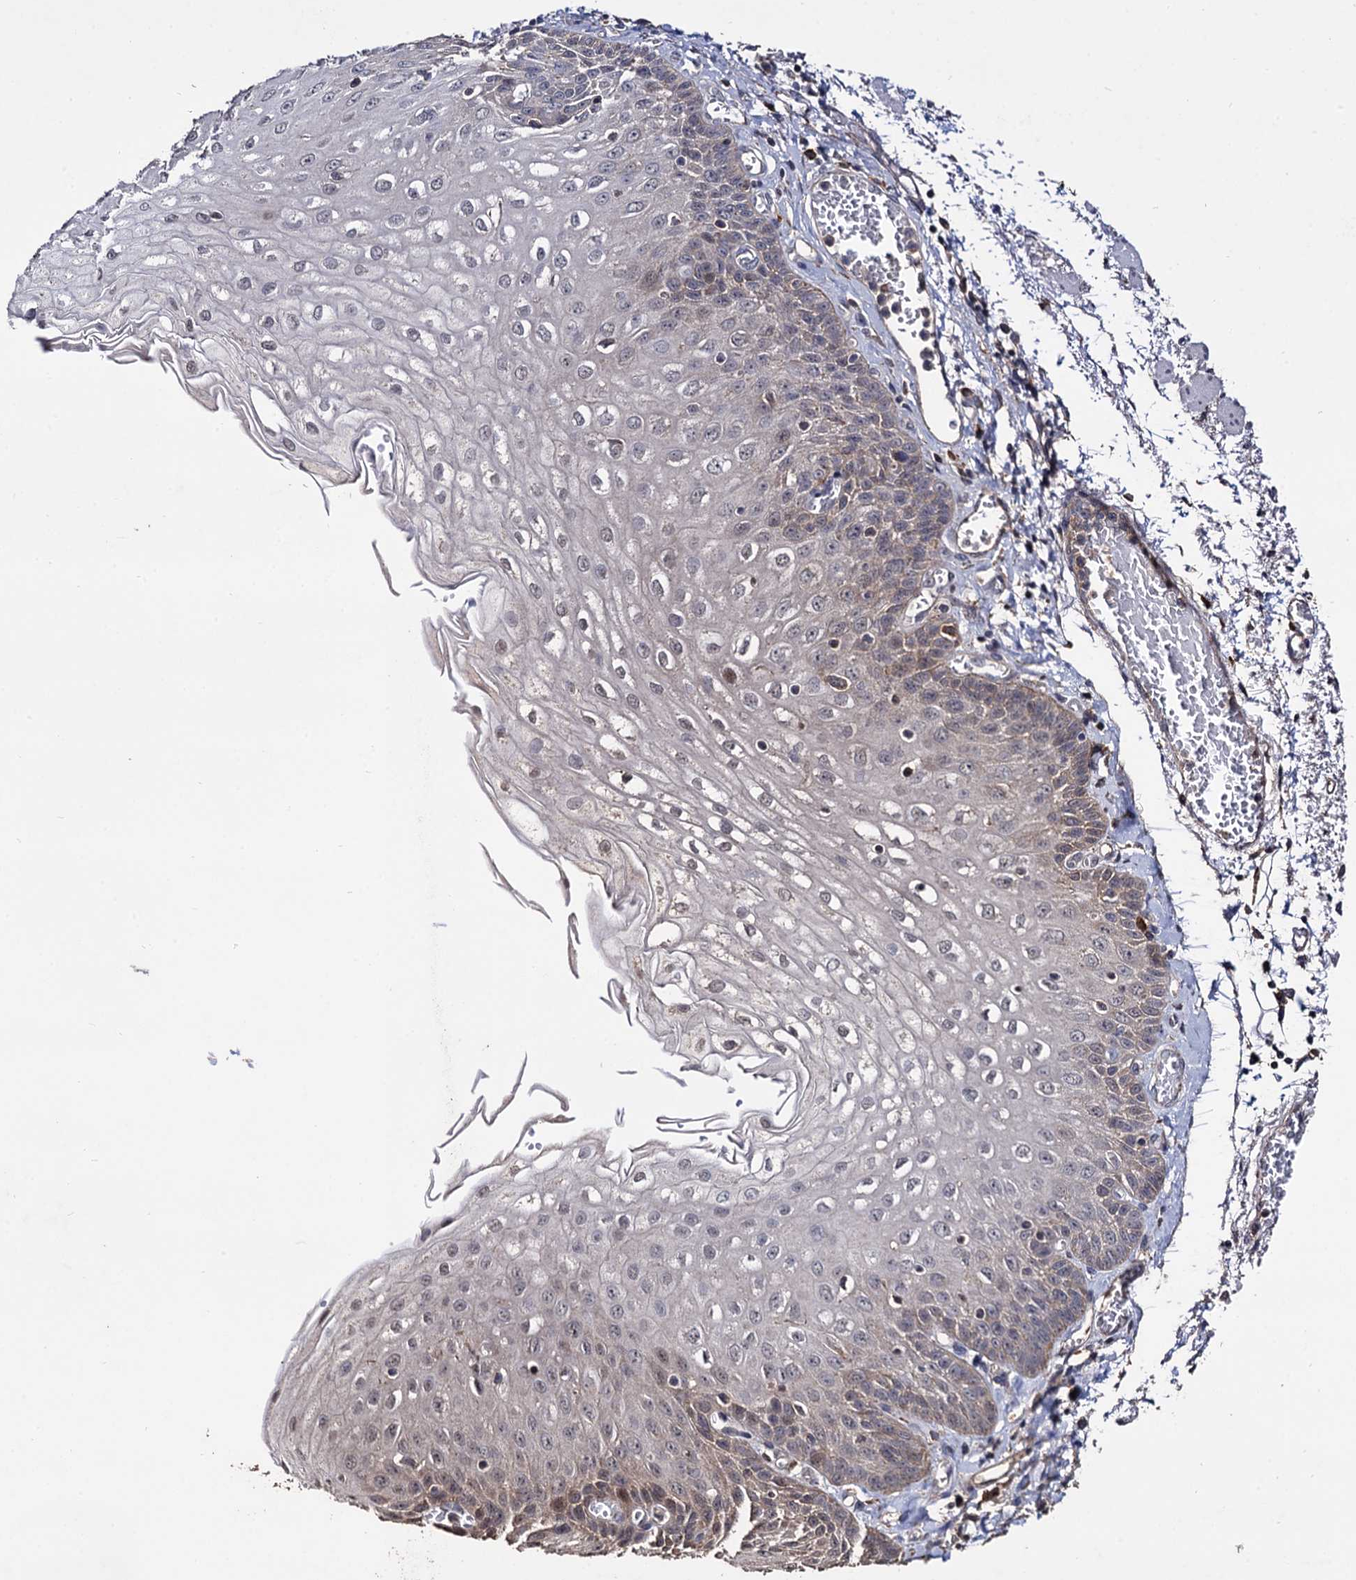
{"staining": {"intensity": "weak", "quantity": "<25%", "location": "cytoplasmic/membranous,nuclear"}, "tissue": "esophagus", "cell_type": "Squamous epithelial cells", "image_type": "normal", "snomed": [{"axis": "morphology", "description": "Normal tissue, NOS"}, {"axis": "topography", "description": "Esophagus"}], "caption": "IHC of unremarkable human esophagus demonstrates no expression in squamous epithelial cells.", "gene": "MICAL2", "patient": {"sex": "male", "age": 81}}